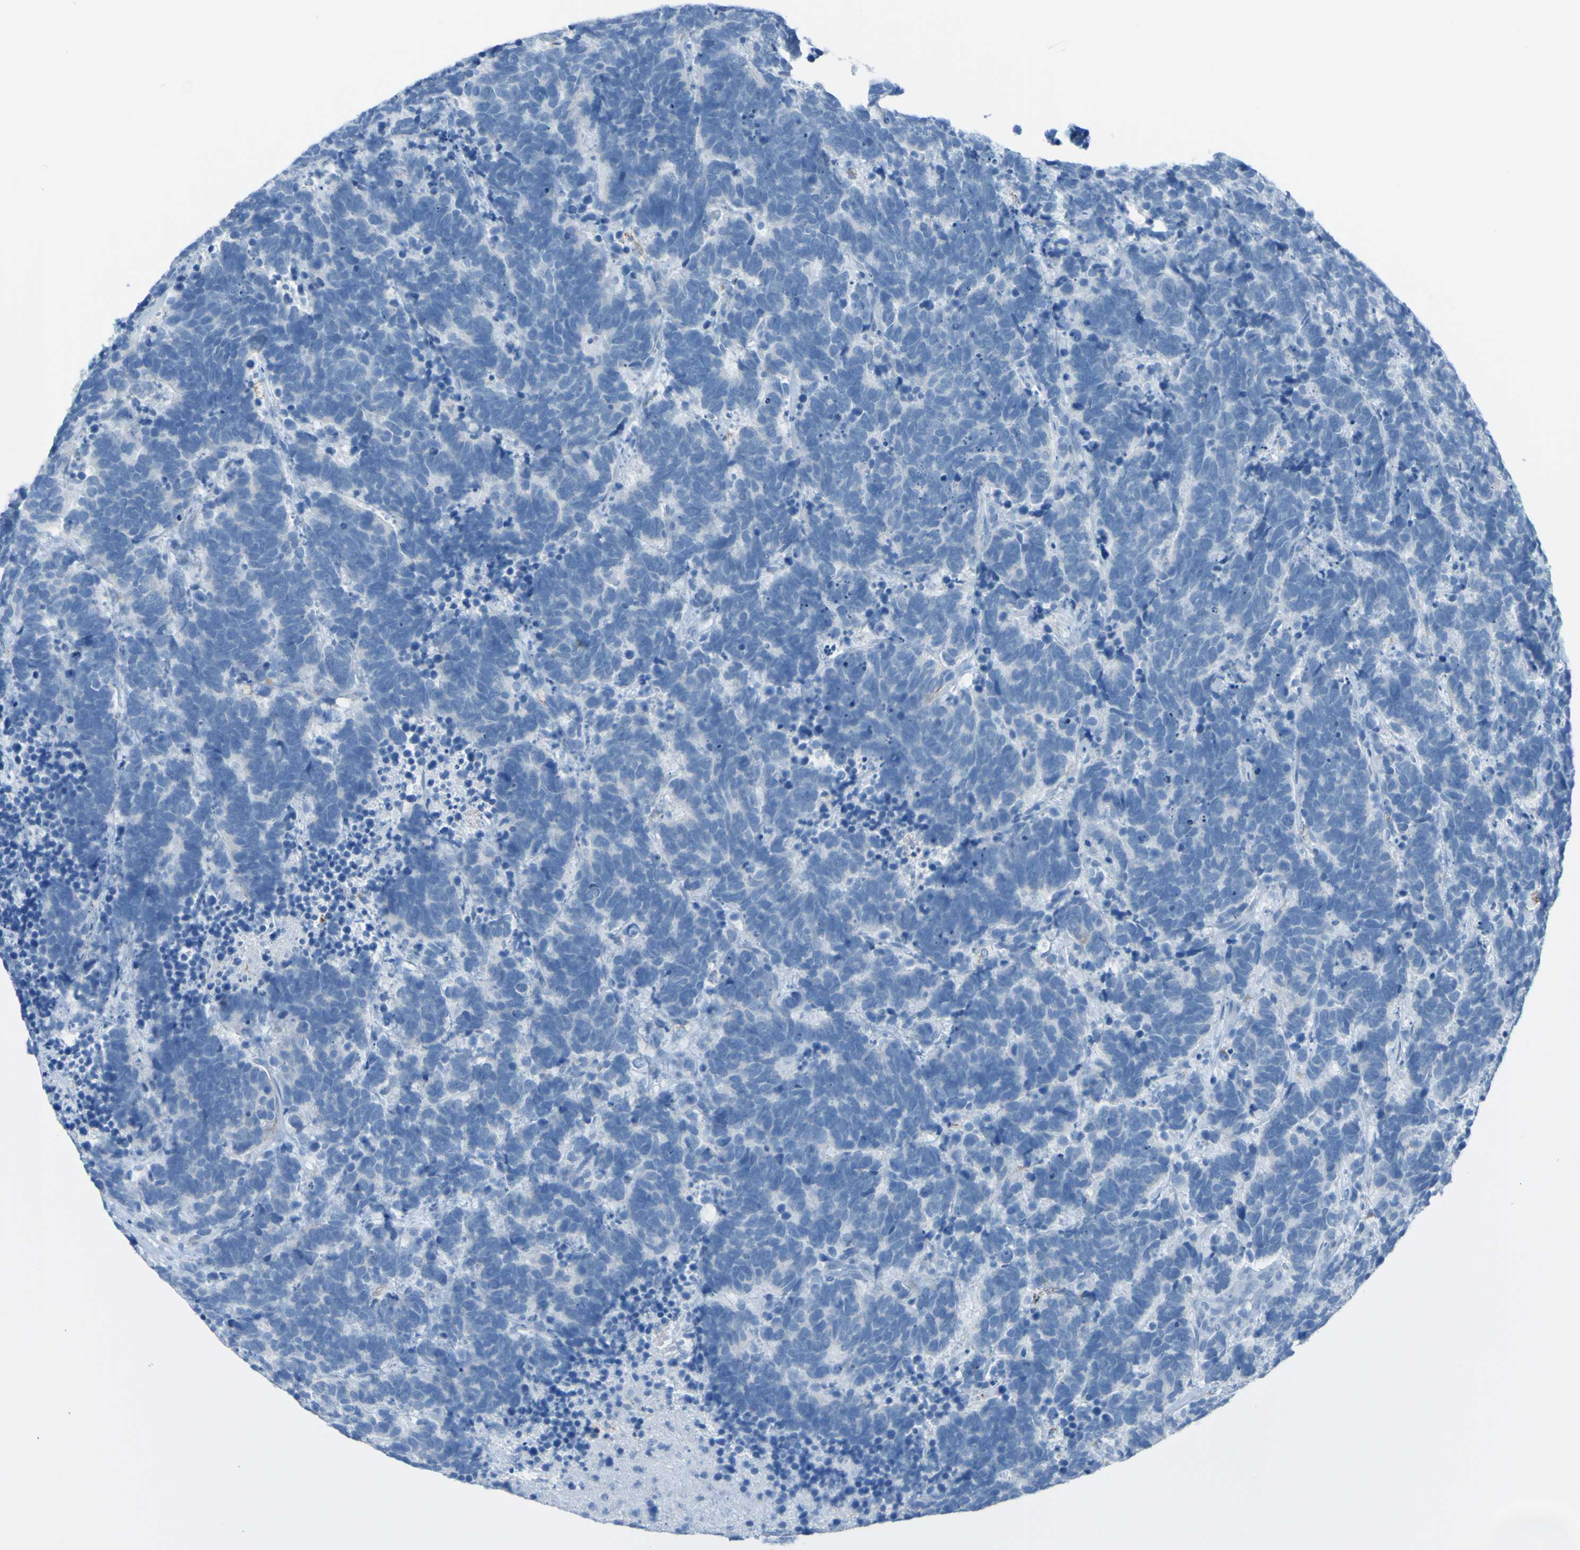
{"staining": {"intensity": "negative", "quantity": "none", "location": "none"}, "tissue": "carcinoid", "cell_type": "Tumor cells", "image_type": "cancer", "snomed": [{"axis": "morphology", "description": "Carcinoma, NOS"}, {"axis": "morphology", "description": "Carcinoid, malignant, NOS"}, {"axis": "topography", "description": "Urinary bladder"}], "caption": "DAB immunohistochemical staining of human carcinoid displays no significant positivity in tumor cells.", "gene": "ACMSD", "patient": {"sex": "male", "age": 57}}